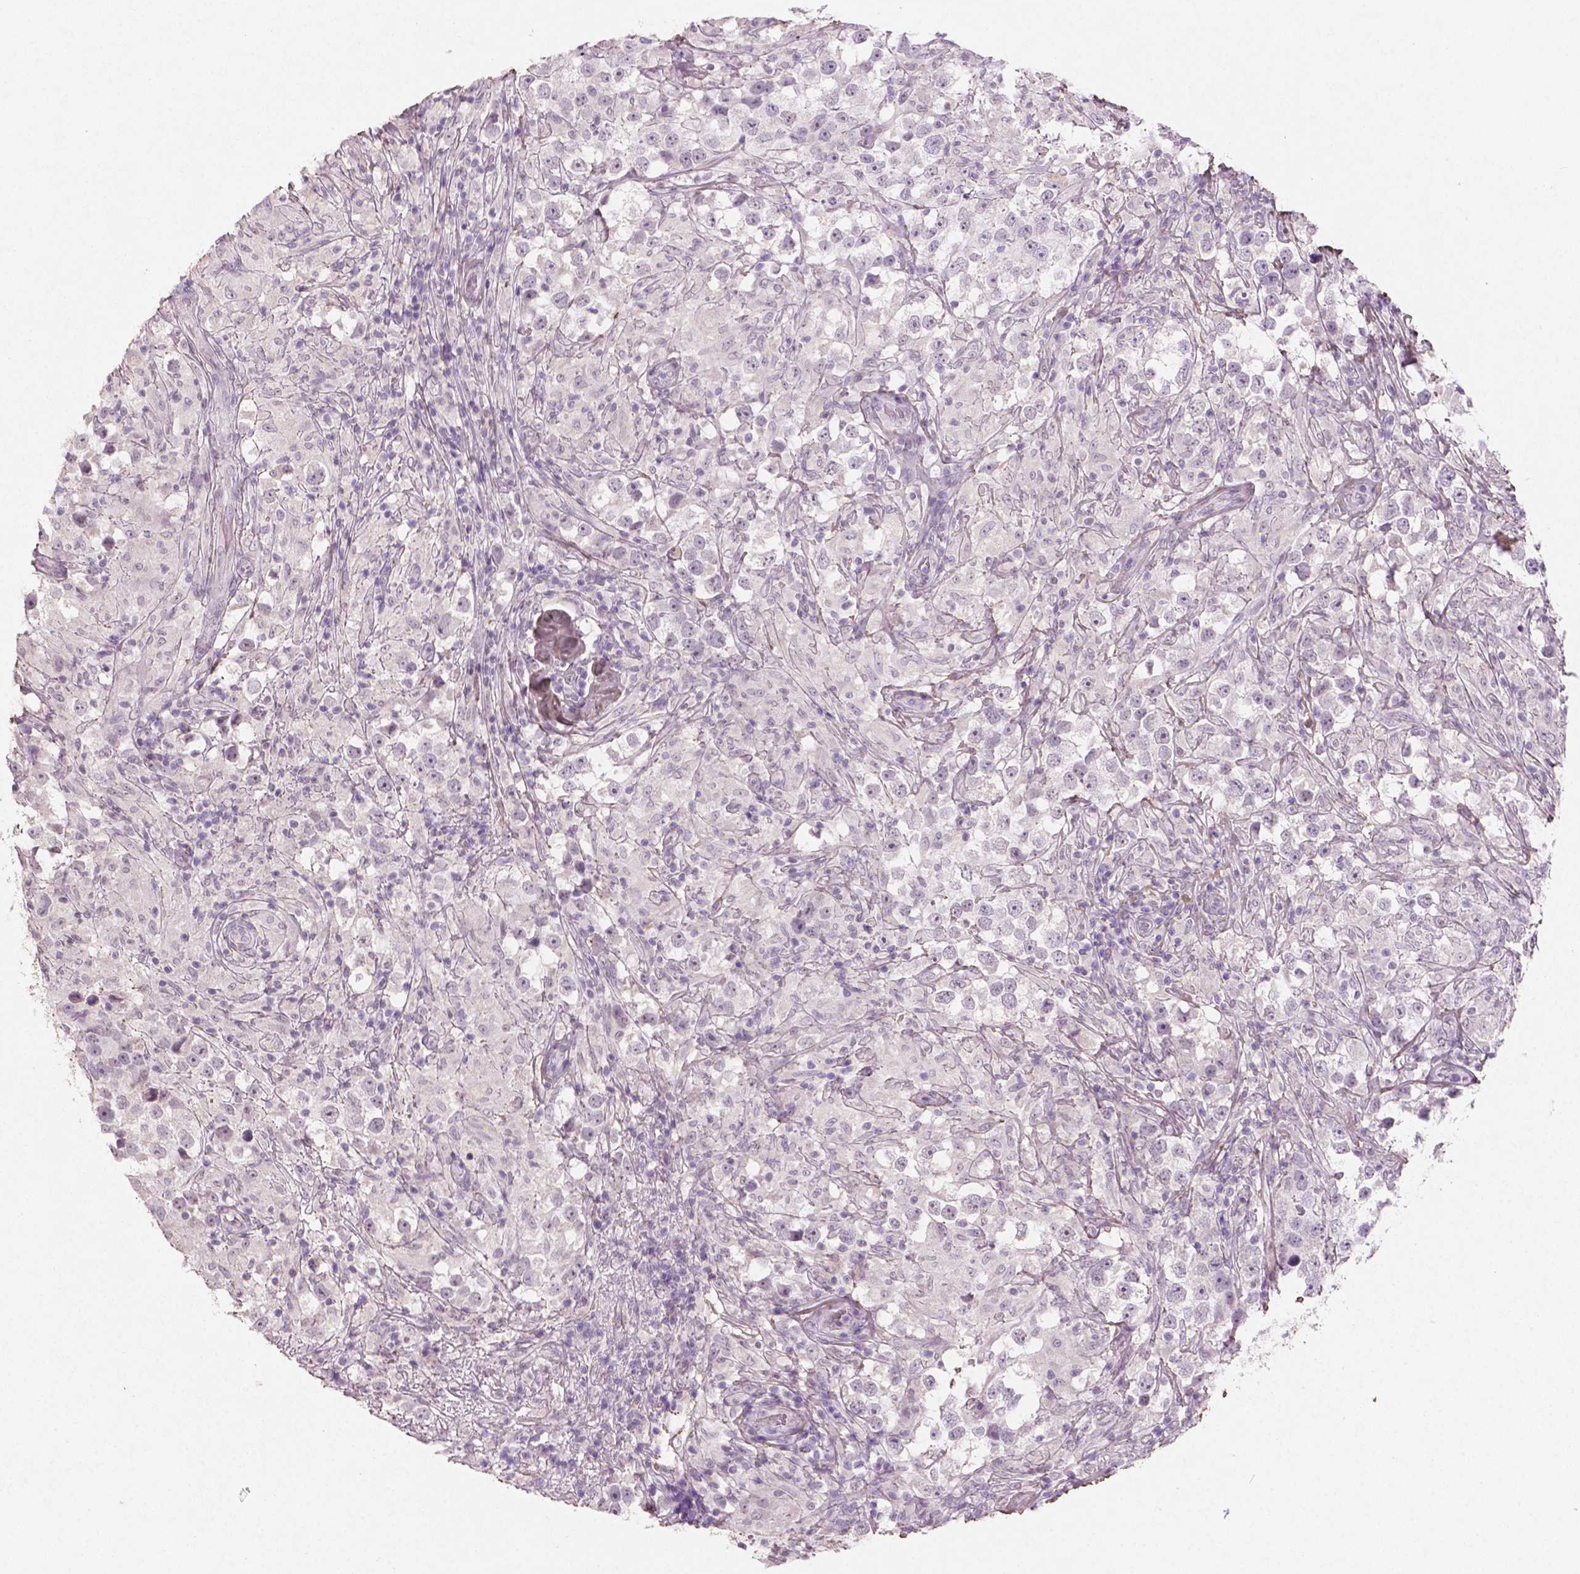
{"staining": {"intensity": "negative", "quantity": "none", "location": "none"}, "tissue": "testis cancer", "cell_type": "Tumor cells", "image_type": "cancer", "snomed": [{"axis": "morphology", "description": "Seminoma, NOS"}, {"axis": "topography", "description": "Testis"}], "caption": "The image reveals no staining of tumor cells in testis cancer (seminoma). (DAB immunohistochemistry (IHC) visualized using brightfield microscopy, high magnification).", "gene": "DLG2", "patient": {"sex": "male", "age": 46}}